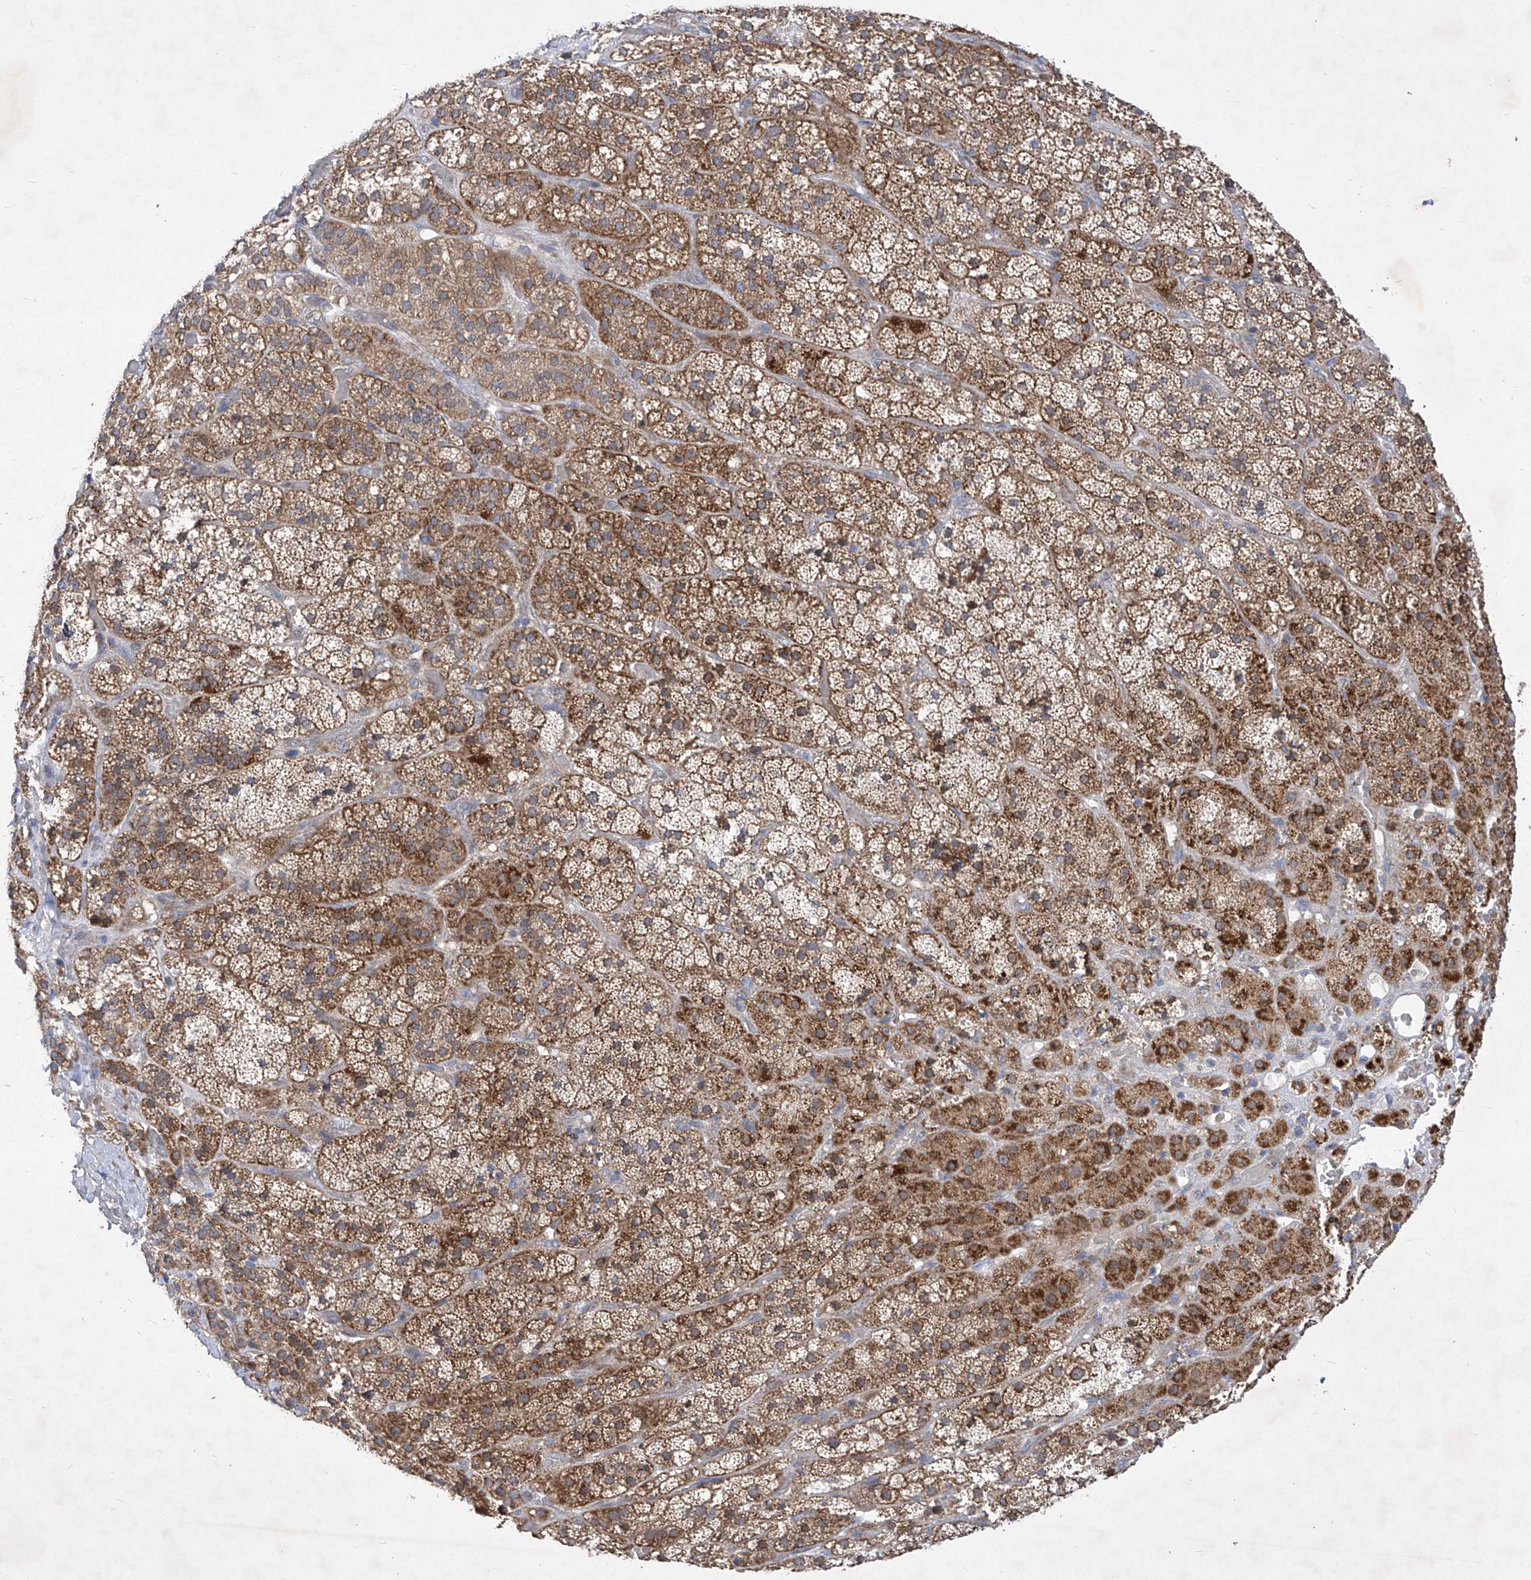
{"staining": {"intensity": "strong", "quantity": "25%-75%", "location": "cytoplasmic/membranous"}, "tissue": "adrenal gland", "cell_type": "Glandular cells", "image_type": "normal", "snomed": [{"axis": "morphology", "description": "Normal tissue, NOS"}, {"axis": "topography", "description": "Adrenal gland"}], "caption": "Protein analysis of unremarkable adrenal gland displays strong cytoplasmic/membranous expression in approximately 25%-75% of glandular cells.", "gene": "COQ3", "patient": {"sex": "male", "age": 57}}